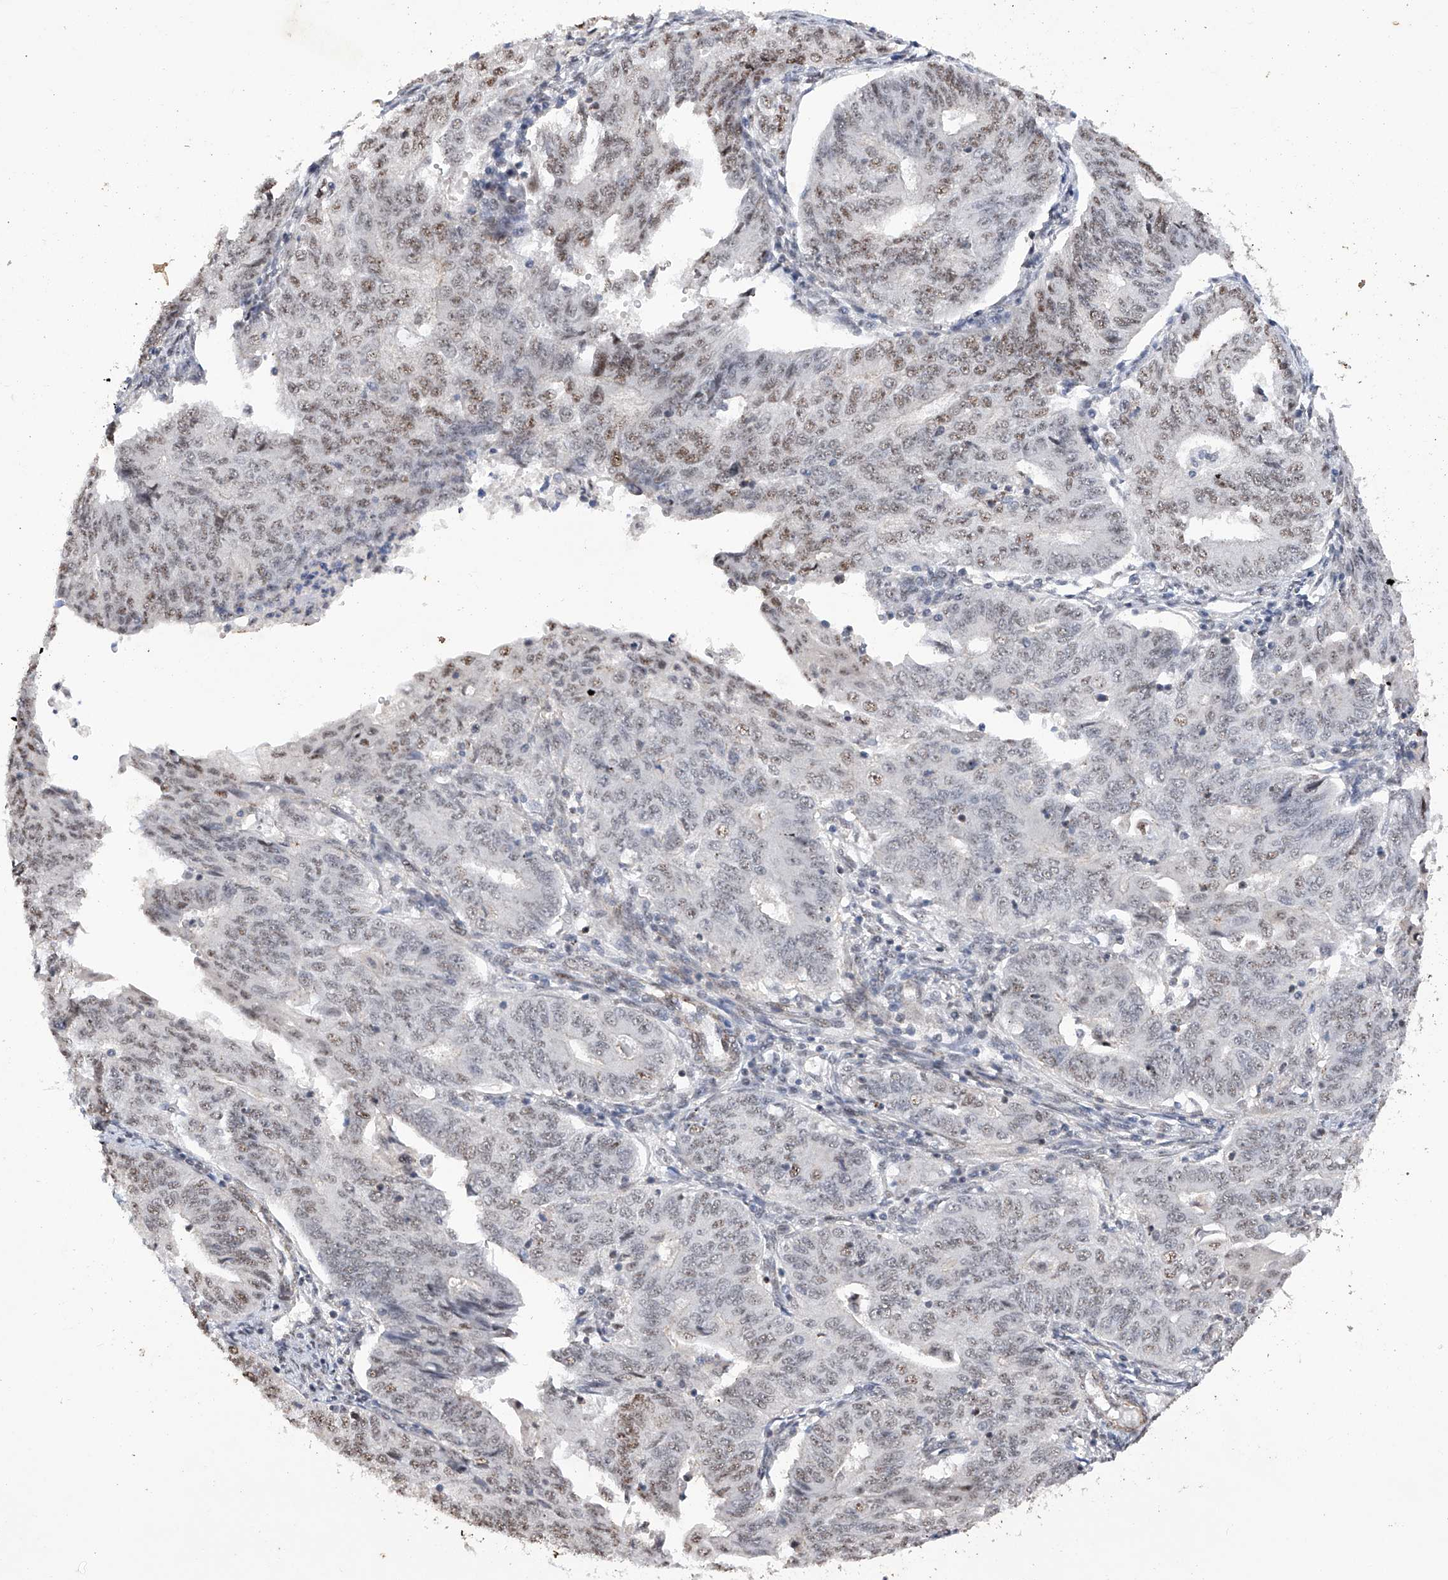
{"staining": {"intensity": "weak", "quantity": "25%-75%", "location": "nuclear"}, "tissue": "endometrial cancer", "cell_type": "Tumor cells", "image_type": "cancer", "snomed": [{"axis": "morphology", "description": "Adenocarcinoma, NOS"}, {"axis": "topography", "description": "Endometrium"}], "caption": "Endometrial adenocarcinoma stained with DAB IHC exhibits low levels of weak nuclear staining in approximately 25%-75% of tumor cells.", "gene": "NFATC4", "patient": {"sex": "female", "age": 32}}